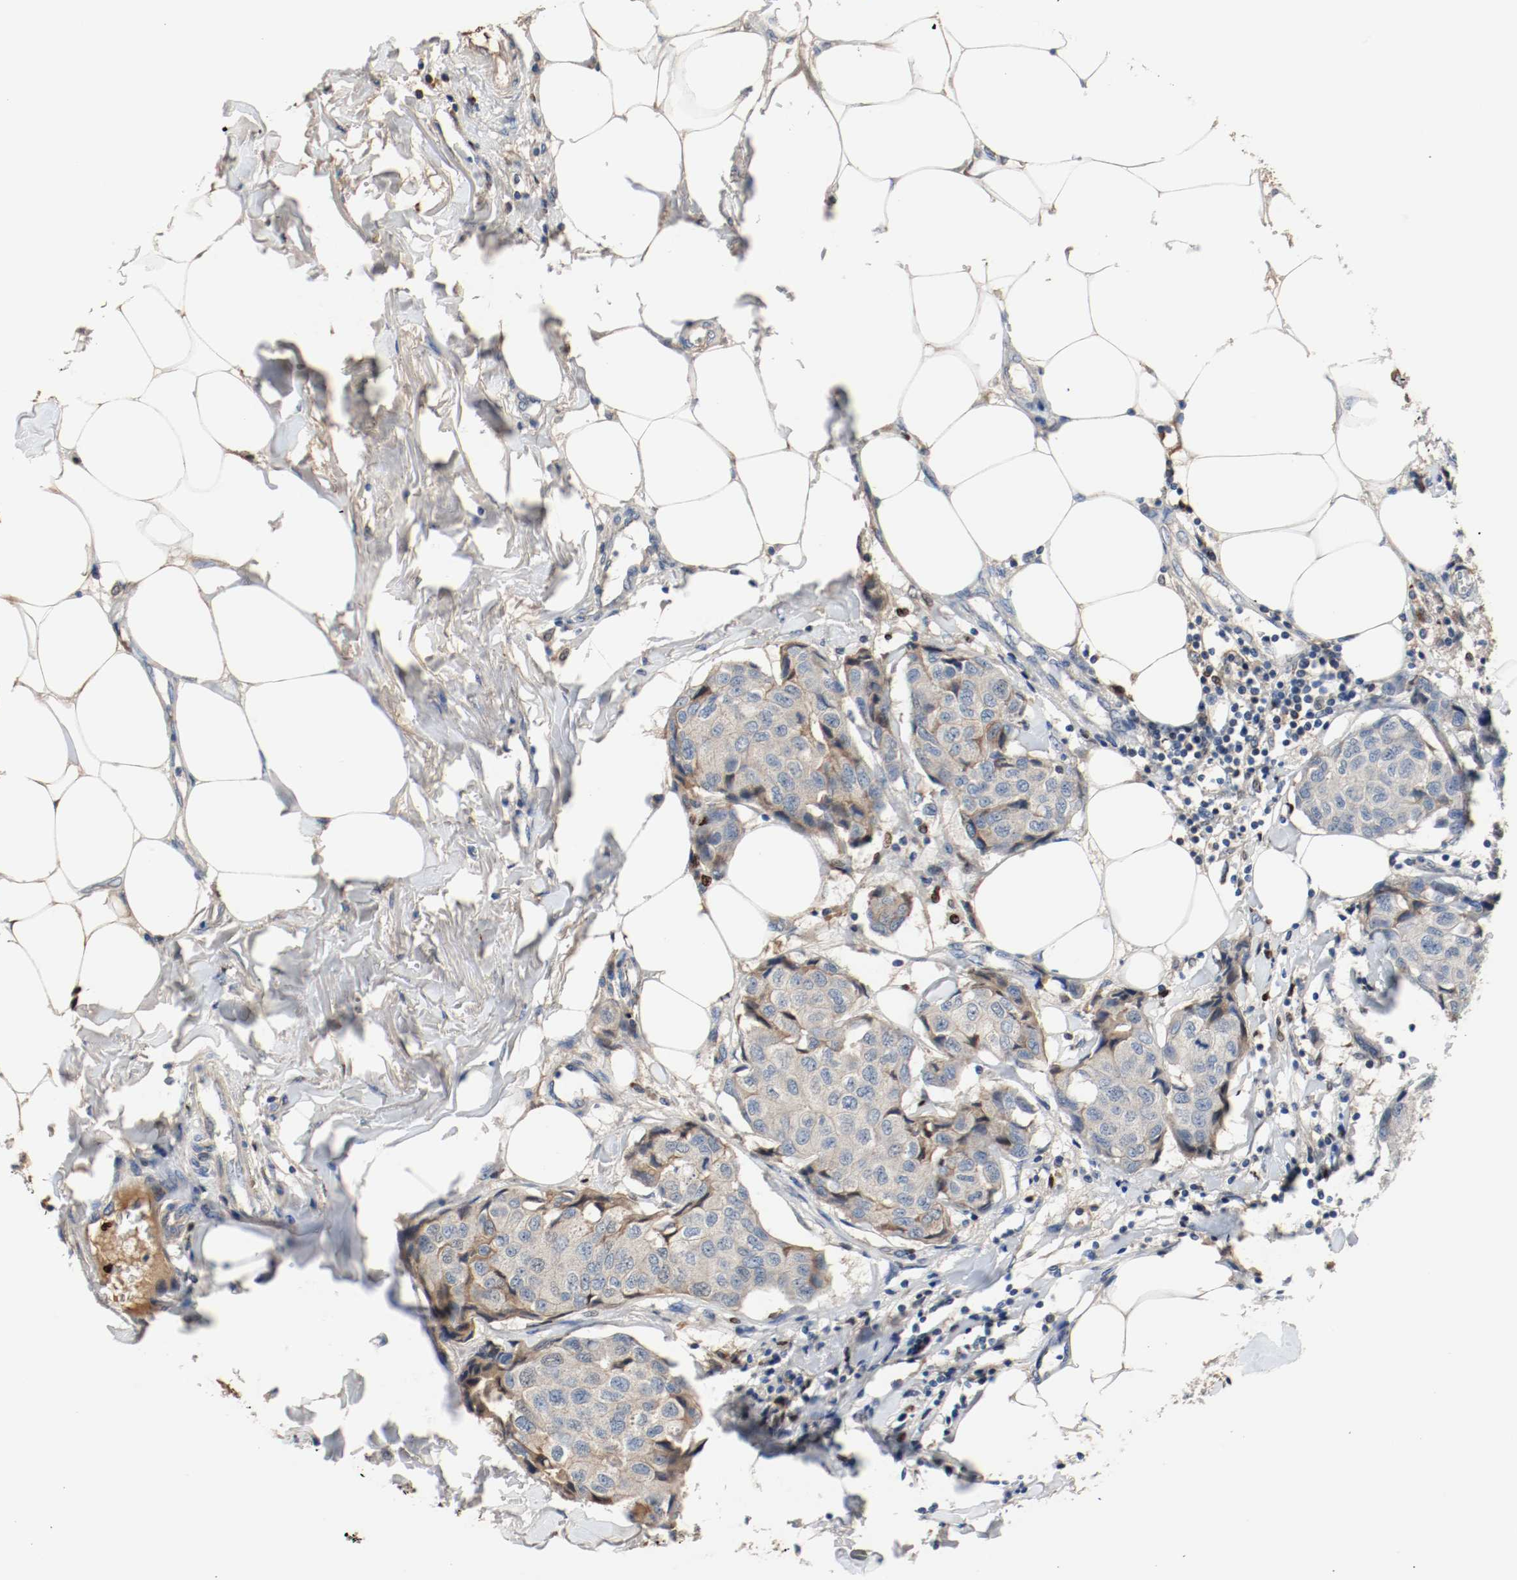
{"staining": {"intensity": "negative", "quantity": "none", "location": "none"}, "tissue": "breast cancer", "cell_type": "Tumor cells", "image_type": "cancer", "snomed": [{"axis": "morphology", "description": "Duct carcinoma"}, {"axis": "topography", "description": "Breast"}], "caption": "Image shows no significant protein staining in tumor cells of breast infiltrating ductal carcinoma.", "gene": "BLK", "patient": {"sex": "female", "age": 80}}